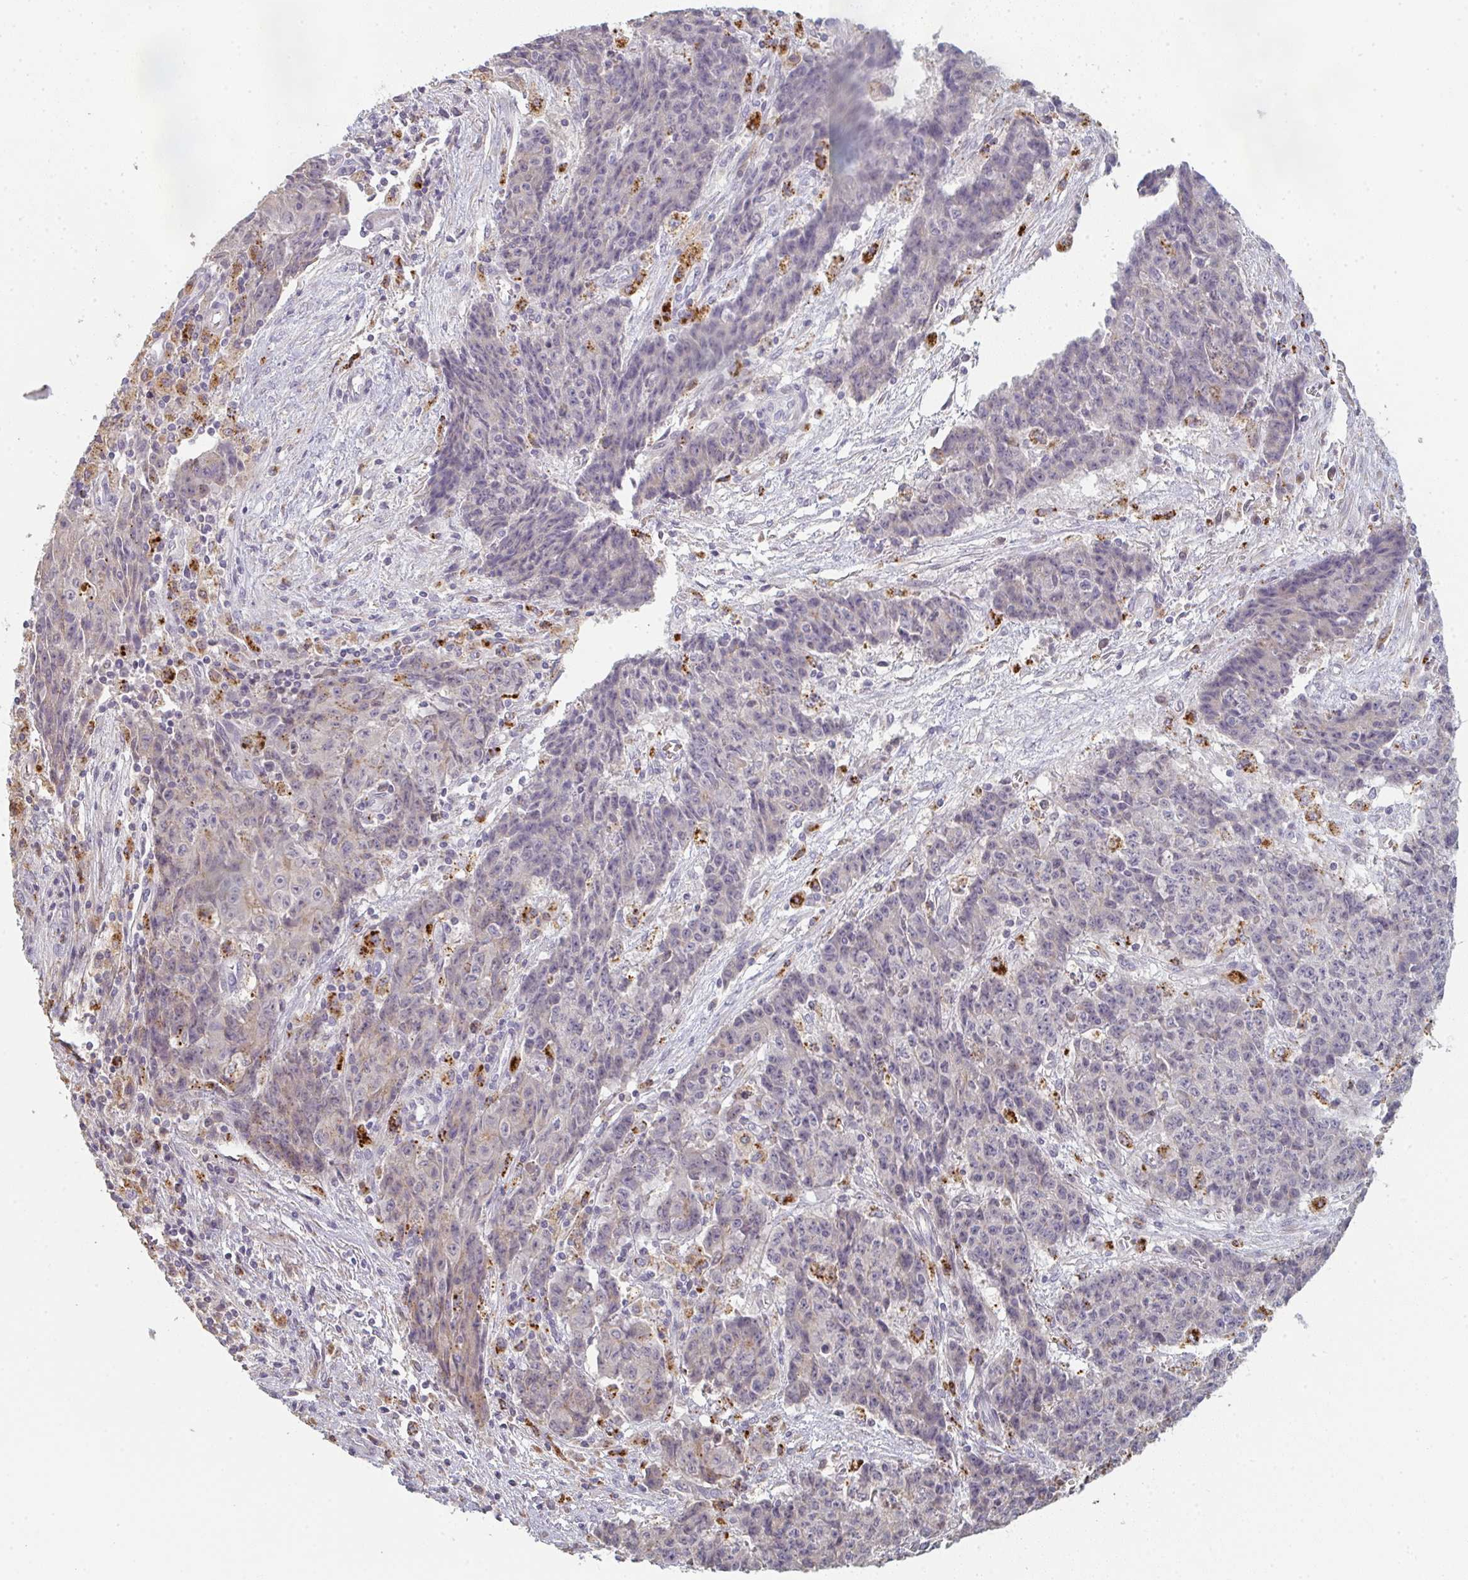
{"staining": {"intensity": "negative", "quantity": "none", "location": "none"}, "tissue": "ovarian cancer", "cell_type": "Tumor cells", "image_type": "cancer", "snomed": [{"axis": "morphology", "description": "Carcinoma, endometroid"}, {"axis": "topography", "description": "Ovary"}], "caption": "IHC image of neoplastic tissue: human ovarian cancer (endometroid carcinoma) stained with DAB shows no significant protein positivity in tumor cells.", "gene": "TMEM237", "patient": {"sex": "female", "age": 42}}